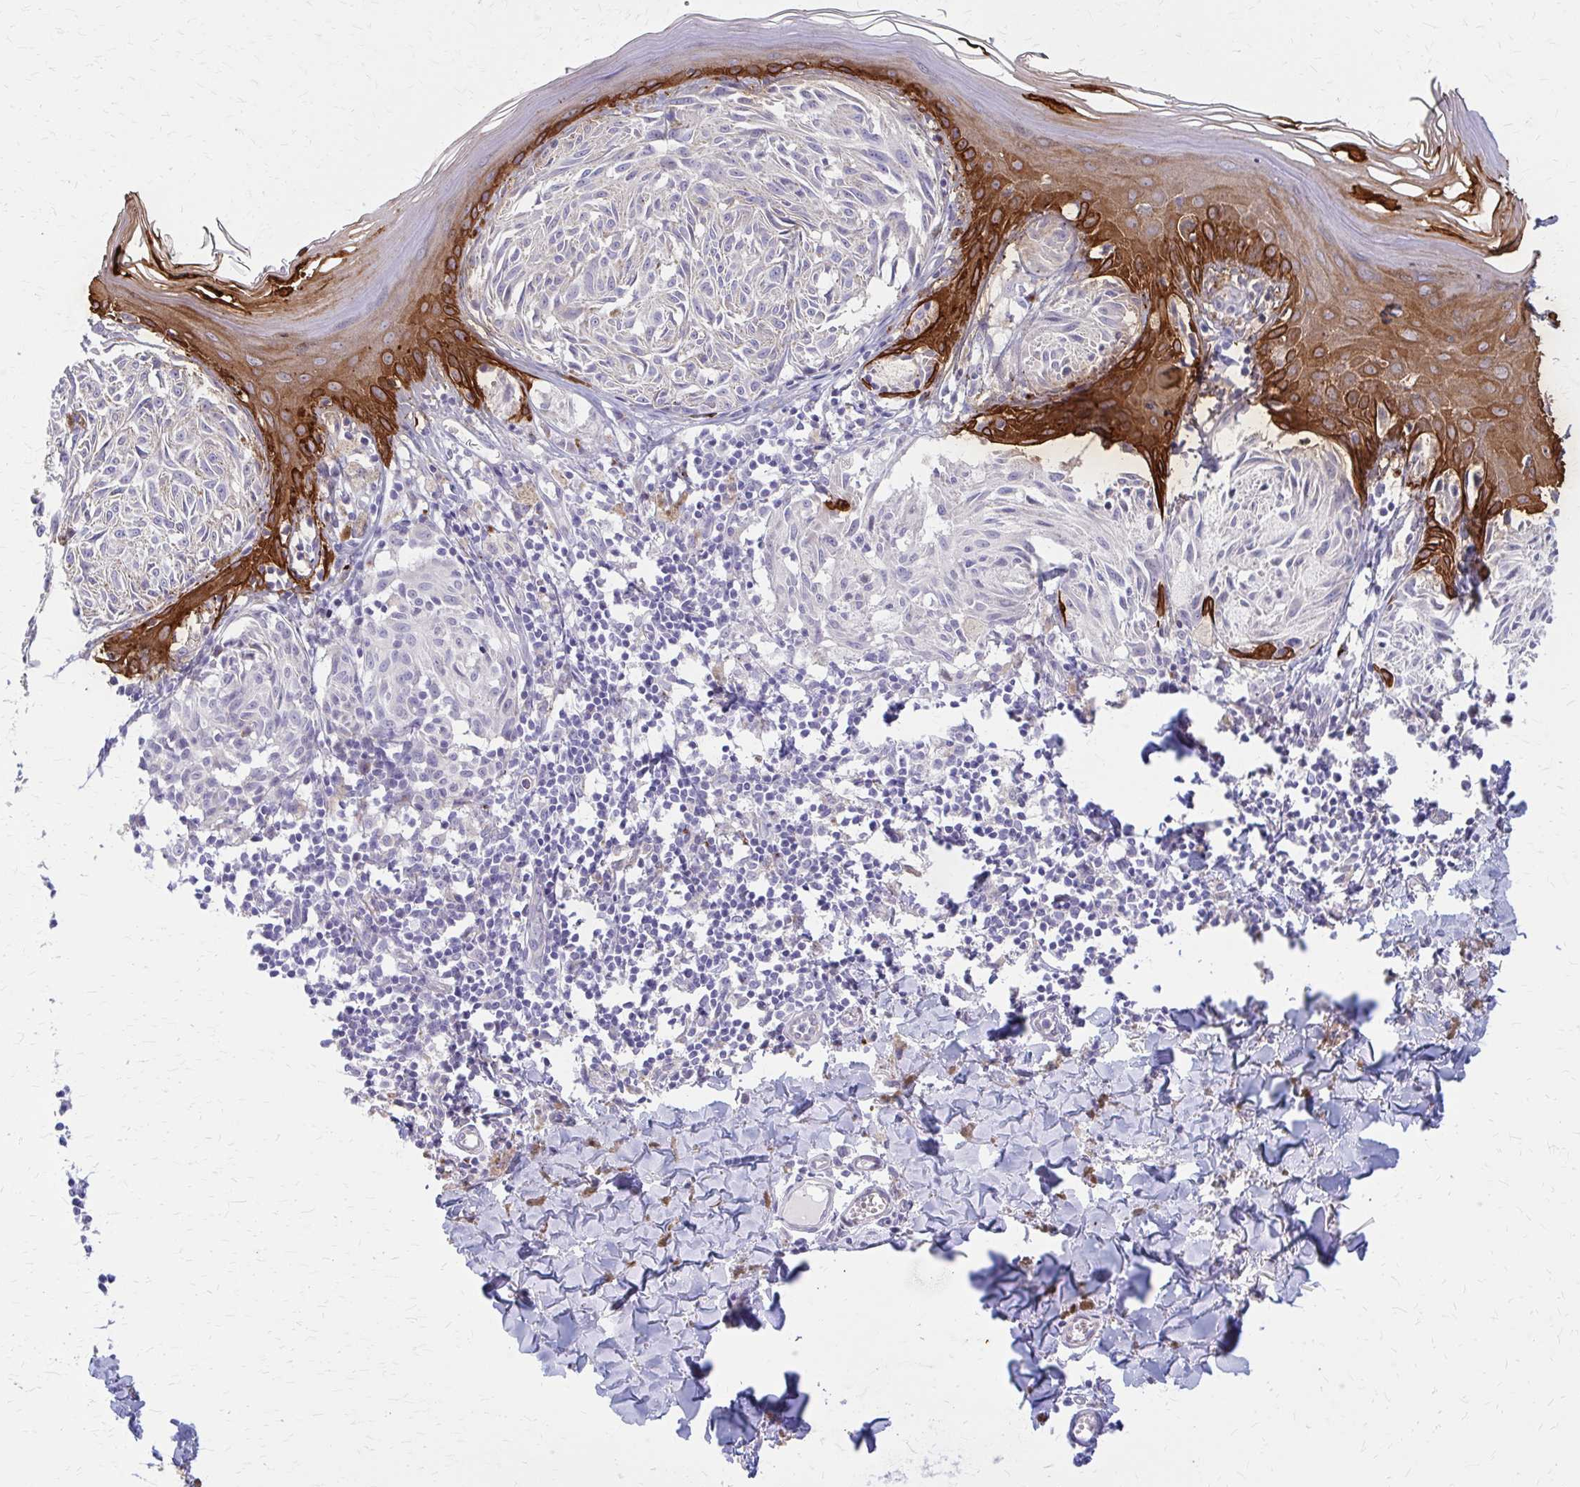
{"staining": {"intensity": "negative", "quantity": "none", "location": "none"}, "tissue": "melanoma", "cell_type": "Tumor cells", "image_type": "cancer", "snomed": [{"axis": "morphology", "description": "Malignant melanoma, NOS"}, {"axis": "topography", "description": "Skin"}], "caption": "Immunohistochemistry image of melanoma stained for a protein (brown), which shows no positivity in tumor cells.", "gene": "GLYATL2", "patient": {"sex": "female", "age": 38}}